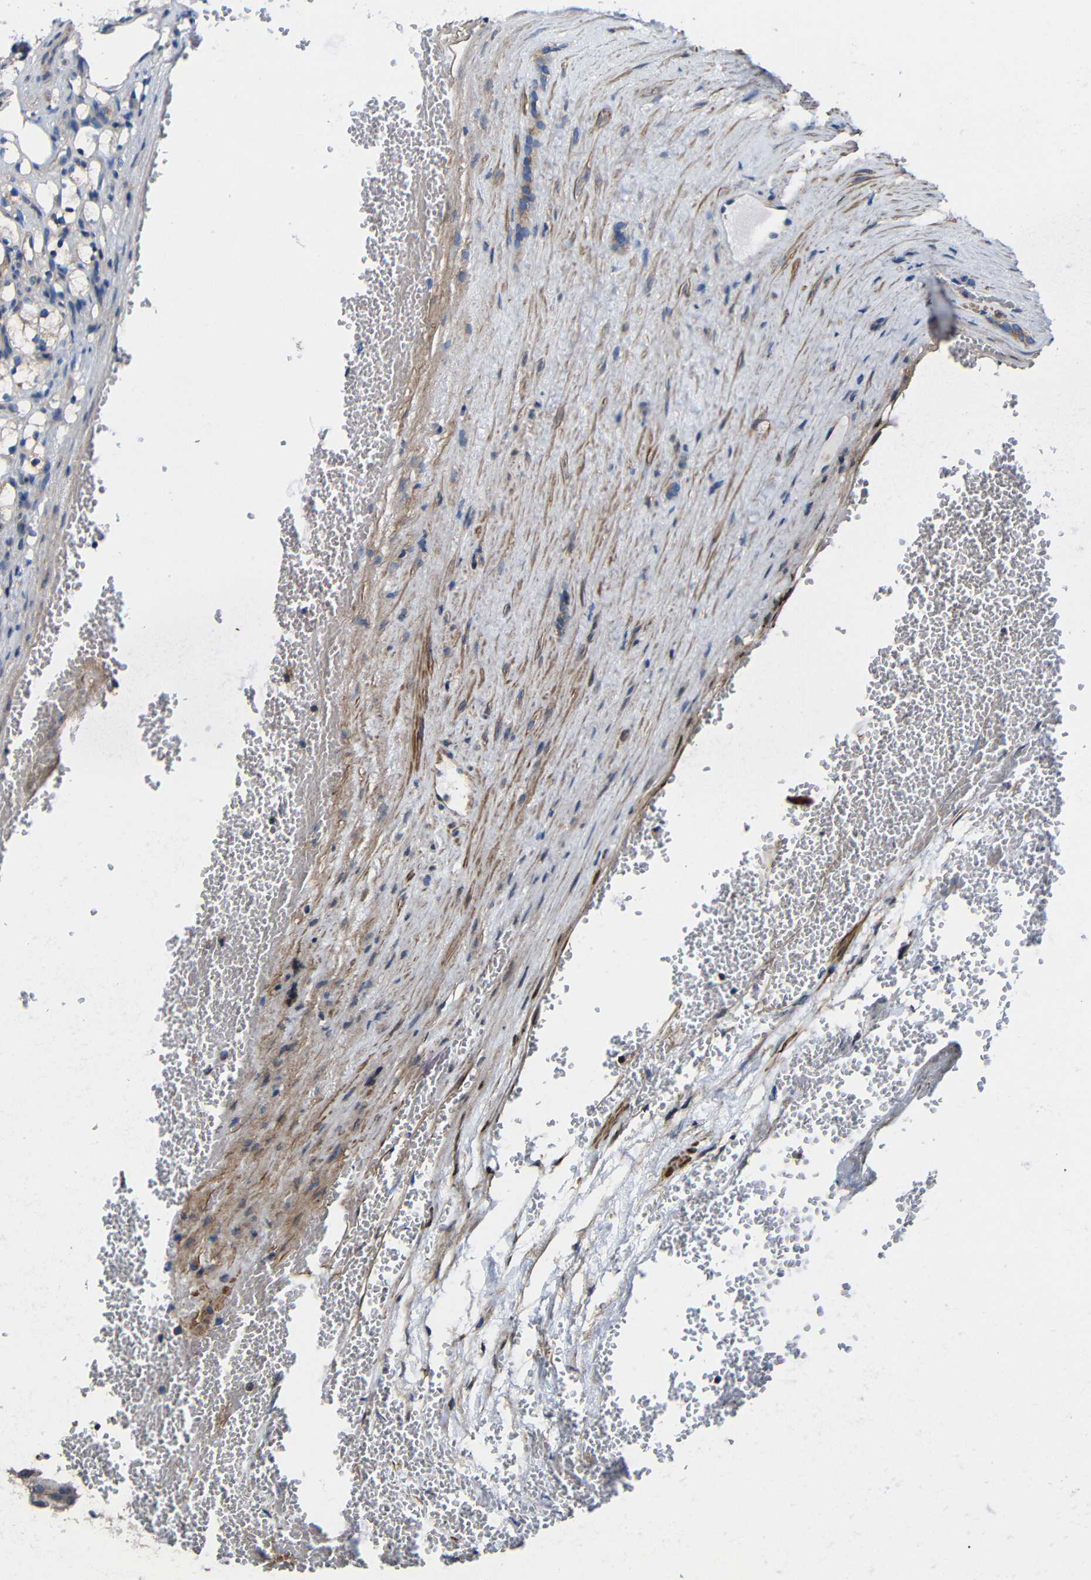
{"staining": {"intensity": "weak", "quantity": "25%-75%", "location": "cytoplasmic/membranous"}, "tissue": "renal cancer", "cell_type": "Tumor cells", "image_type": "cancer", "snomed": [{"axis": "morphology", "description": "Adenocarcinoma, NOS"}, {"axis": "topography", "description": "Kidney"}], "caption": "Human renal cancer stained for a protein (brown) reveals weak cytoplasmic/membranous positive positivity in about 25%-75% of tumor cells.", "gene": "GDI1", "patient": {"sex": "female", "age": 69}}